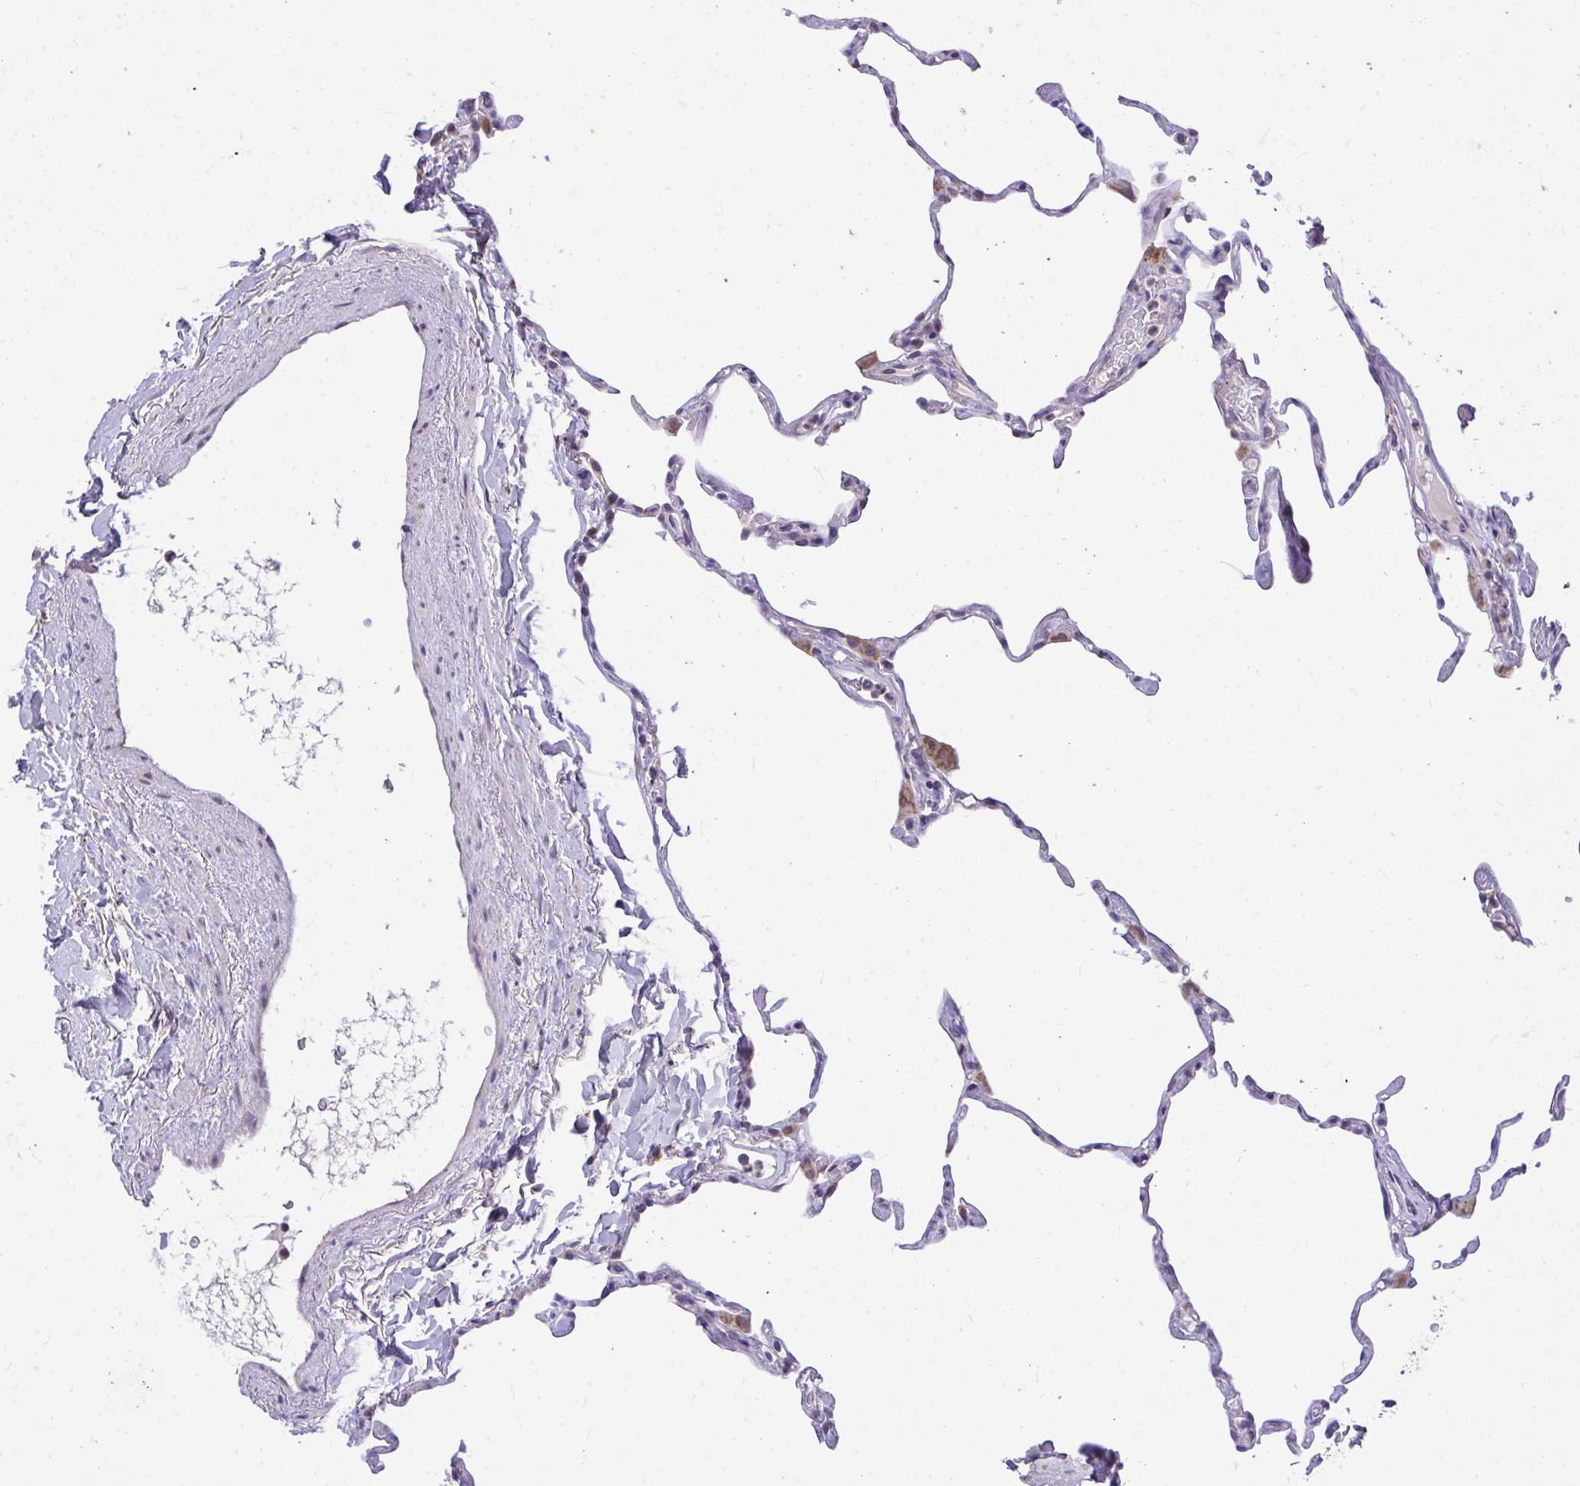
{"staining": {"intensity": "moderate", "quantity": "<25%", "location": "cytoplasmic/membranous"}, "tissue": "lung", "cell_type": "Alveolar cells", "image_type": "normal", "snomed": [{"axis": "morphology", "description": "Normal tissue, NOS"}, {"axis": "topography", "description": "Lung"}], "caption": "IHC of benign human lung displays low levels of moderate cytoplasmic/membranous expression in about <25% of alveolar cells.", "gene": "MPC2", "patient": {"sex": "male", "age": 65}}